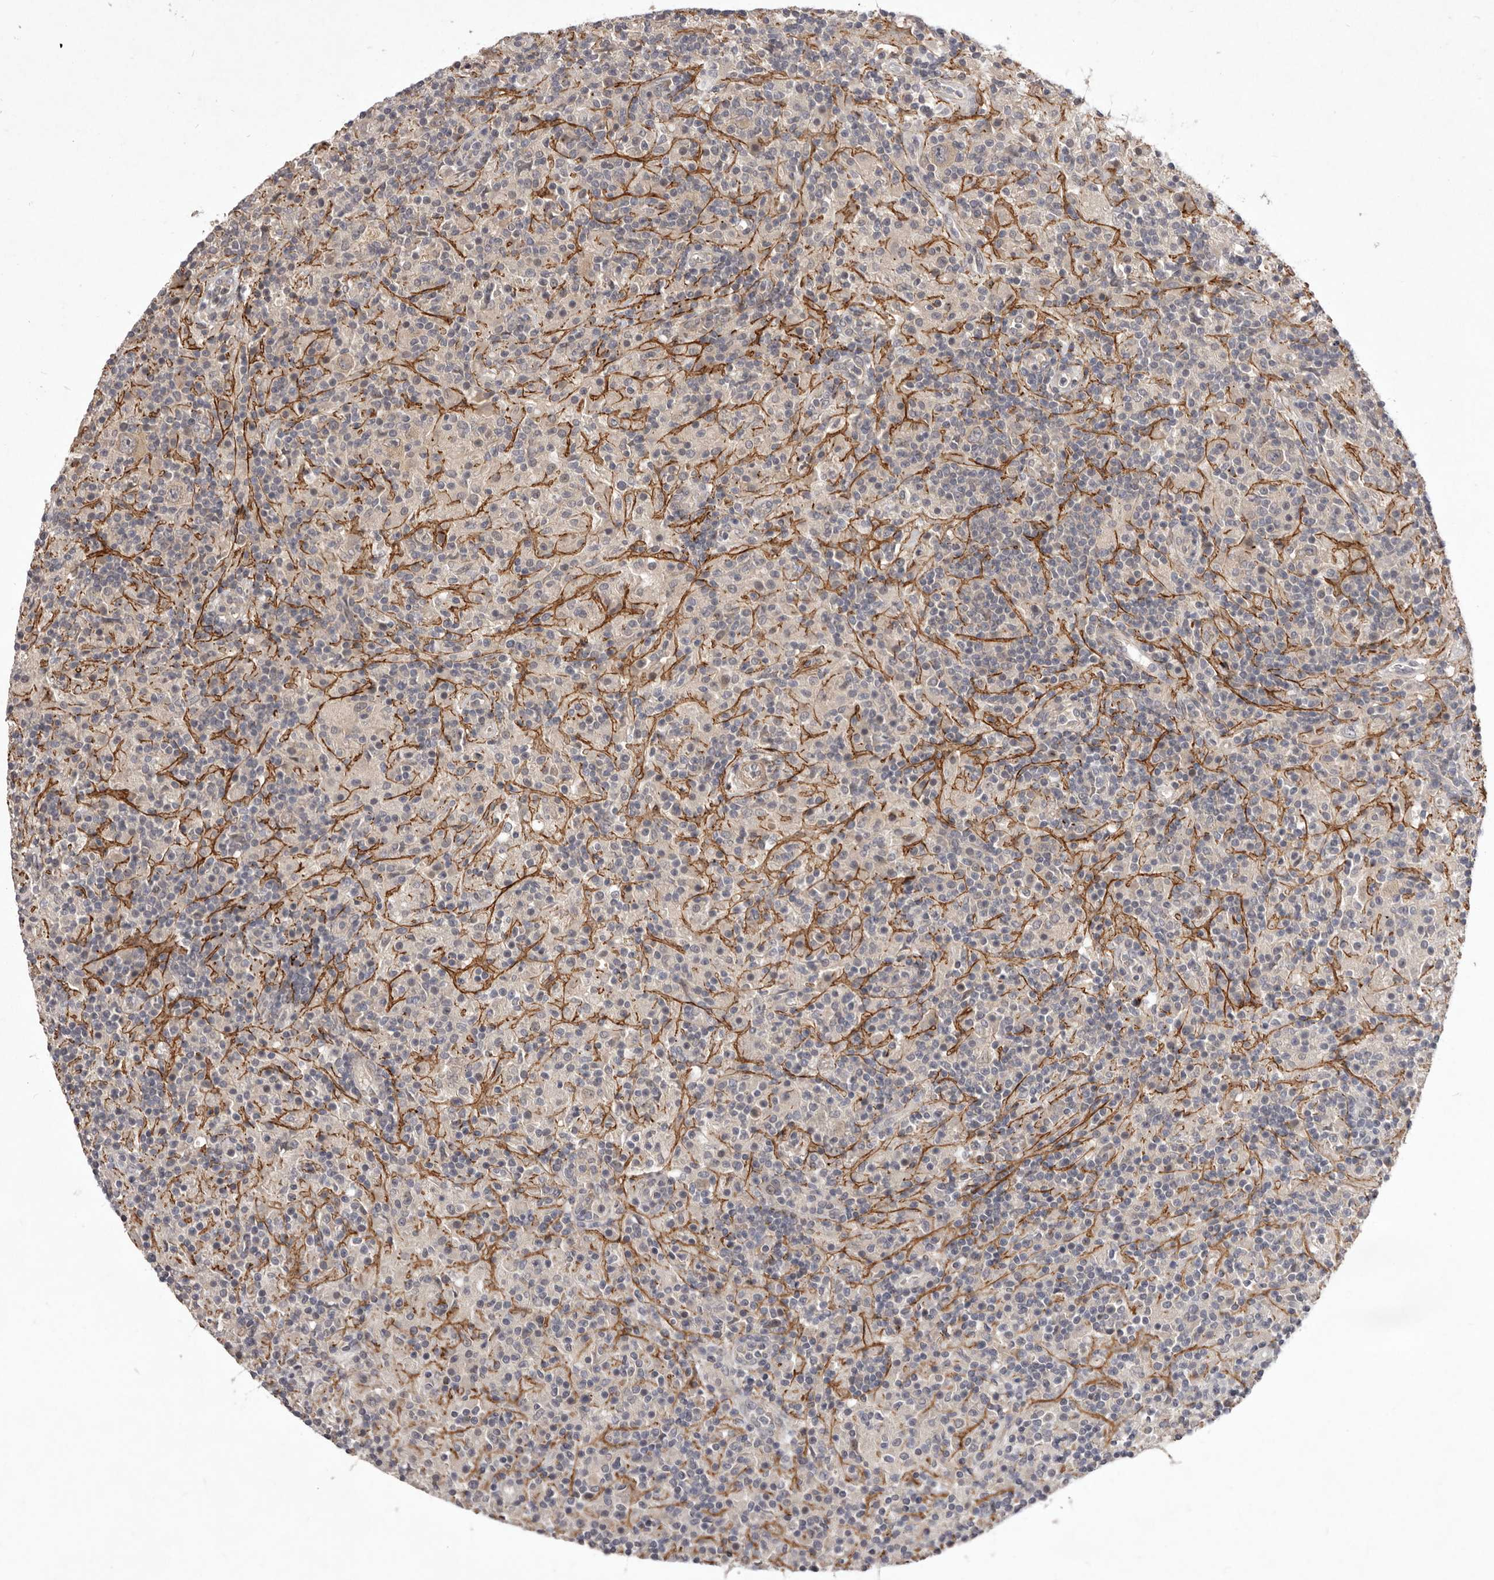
{"staining": {"intensity": "negative", "quantity": "none", "location": "none"}, "tissue": "lymphoma", "cell_type": "Tumor cells", "image_type": "cancer", "snomed": [{"axis": "morphology", "description": "Hodgkin's disease, NOS"}, {"axis": "topography", "description": "Lymph node"}], "caption": "This is an immunohistochemistry image of lymphoma. There is no expression in tumor cells.", "gene": "HBS1L", "patient": {"sex": "male", "age": 70}}